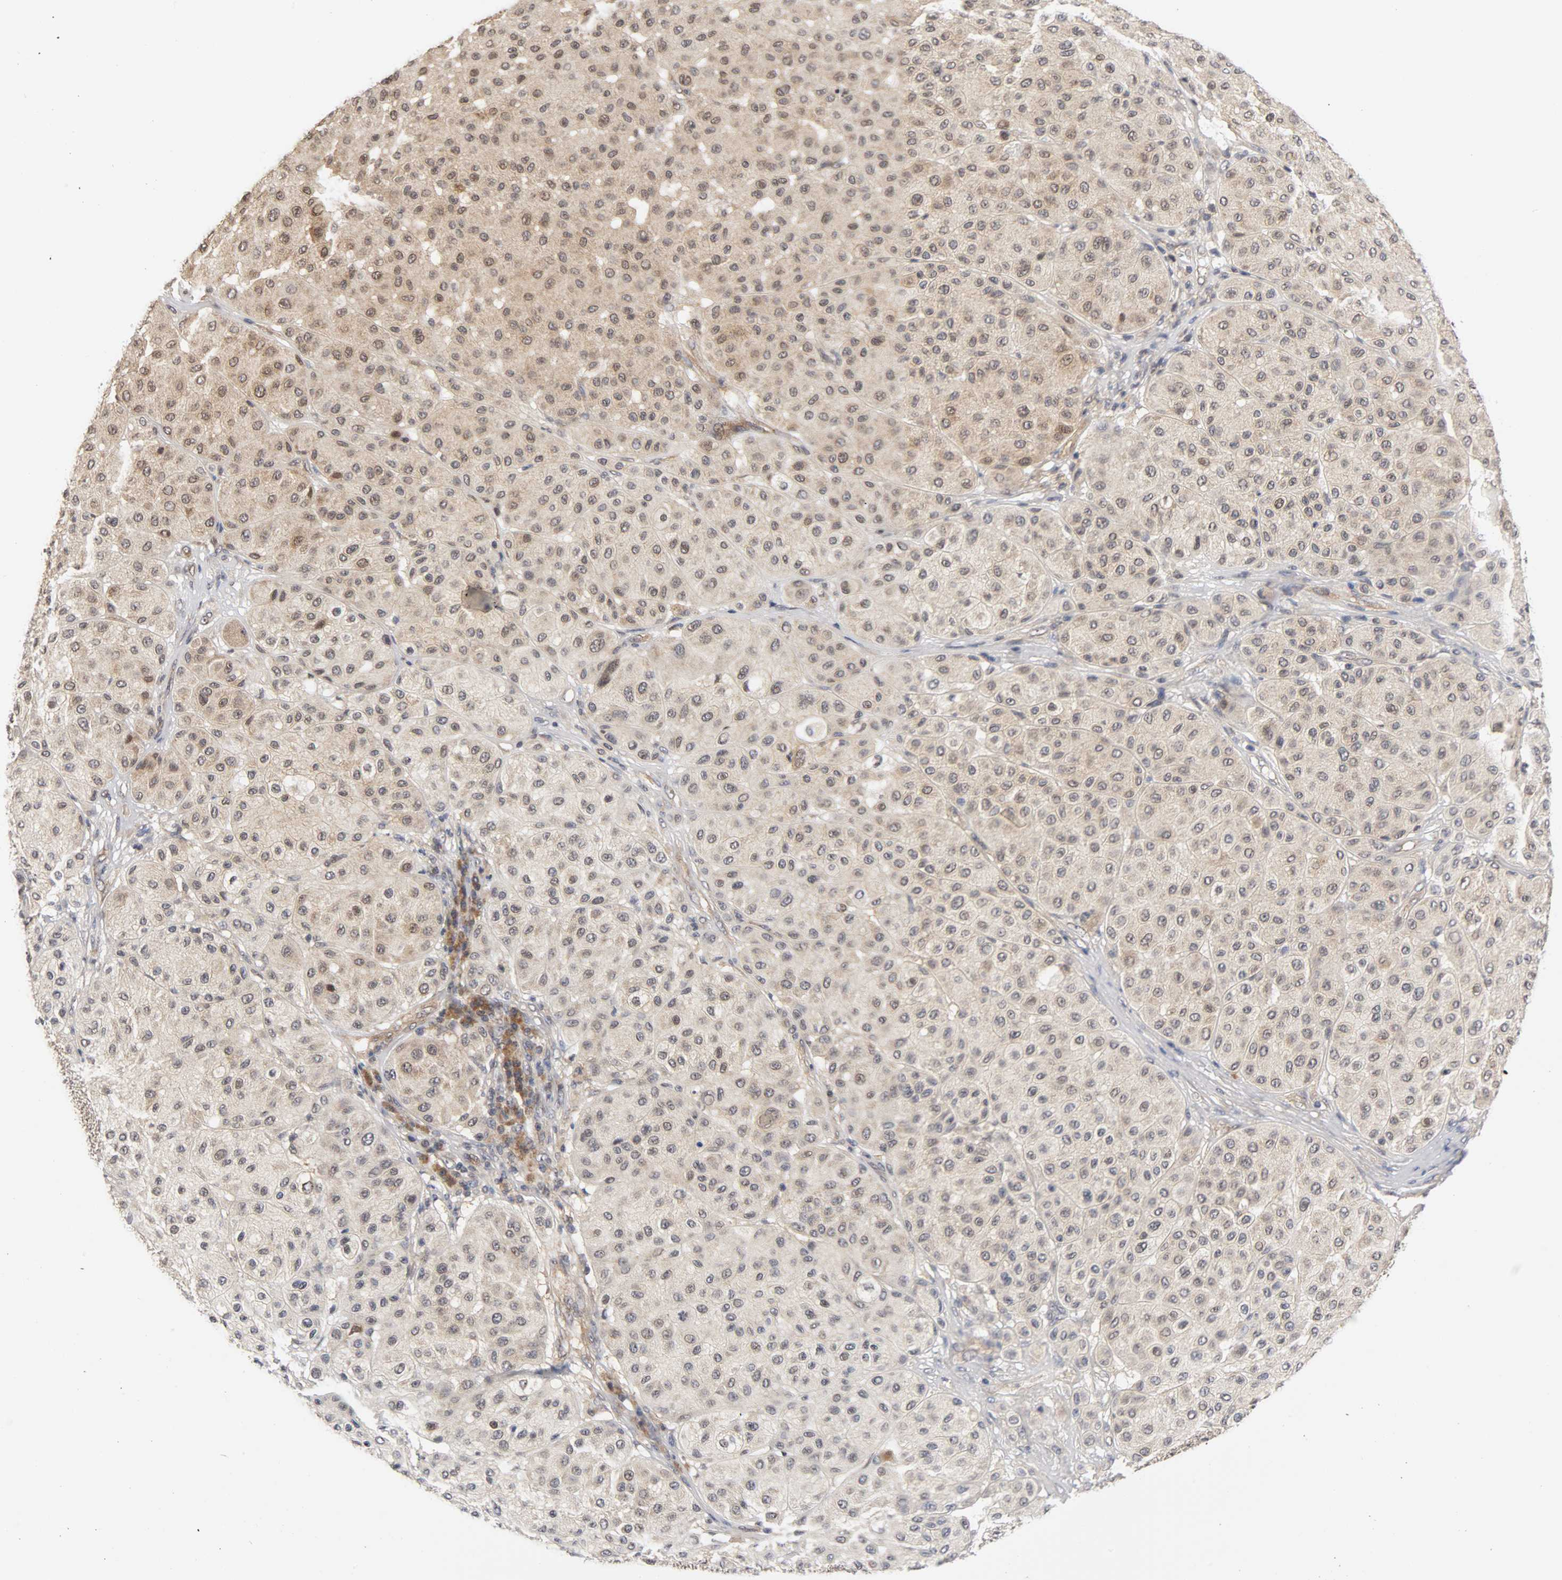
{"staining": {"intensity": "moderate", "quantity": ">75%", "location": "cytoplasmic/membranous,nuclear"}, "tissue": "melanoma", "cell_type": "Tumor cells", "image_type": "cancer", "snomed": [{"axis": "morphology", "description": "Normal tissue, NOS"}, {"axis": "morphology", "description": "Malignant melanoma, Metastatic site"}, {"axis": "topography", "description": "Skin"}], "caption": "Malignant melanoma (metastatic site) was stained to show a protein in brown. There is medium levels of moderate cytoplasmic/membranous and nuclear staining in about >75% of tumor cells.", "gene": "UBE2M", "patient": {"sex": "male", "age": 41}}